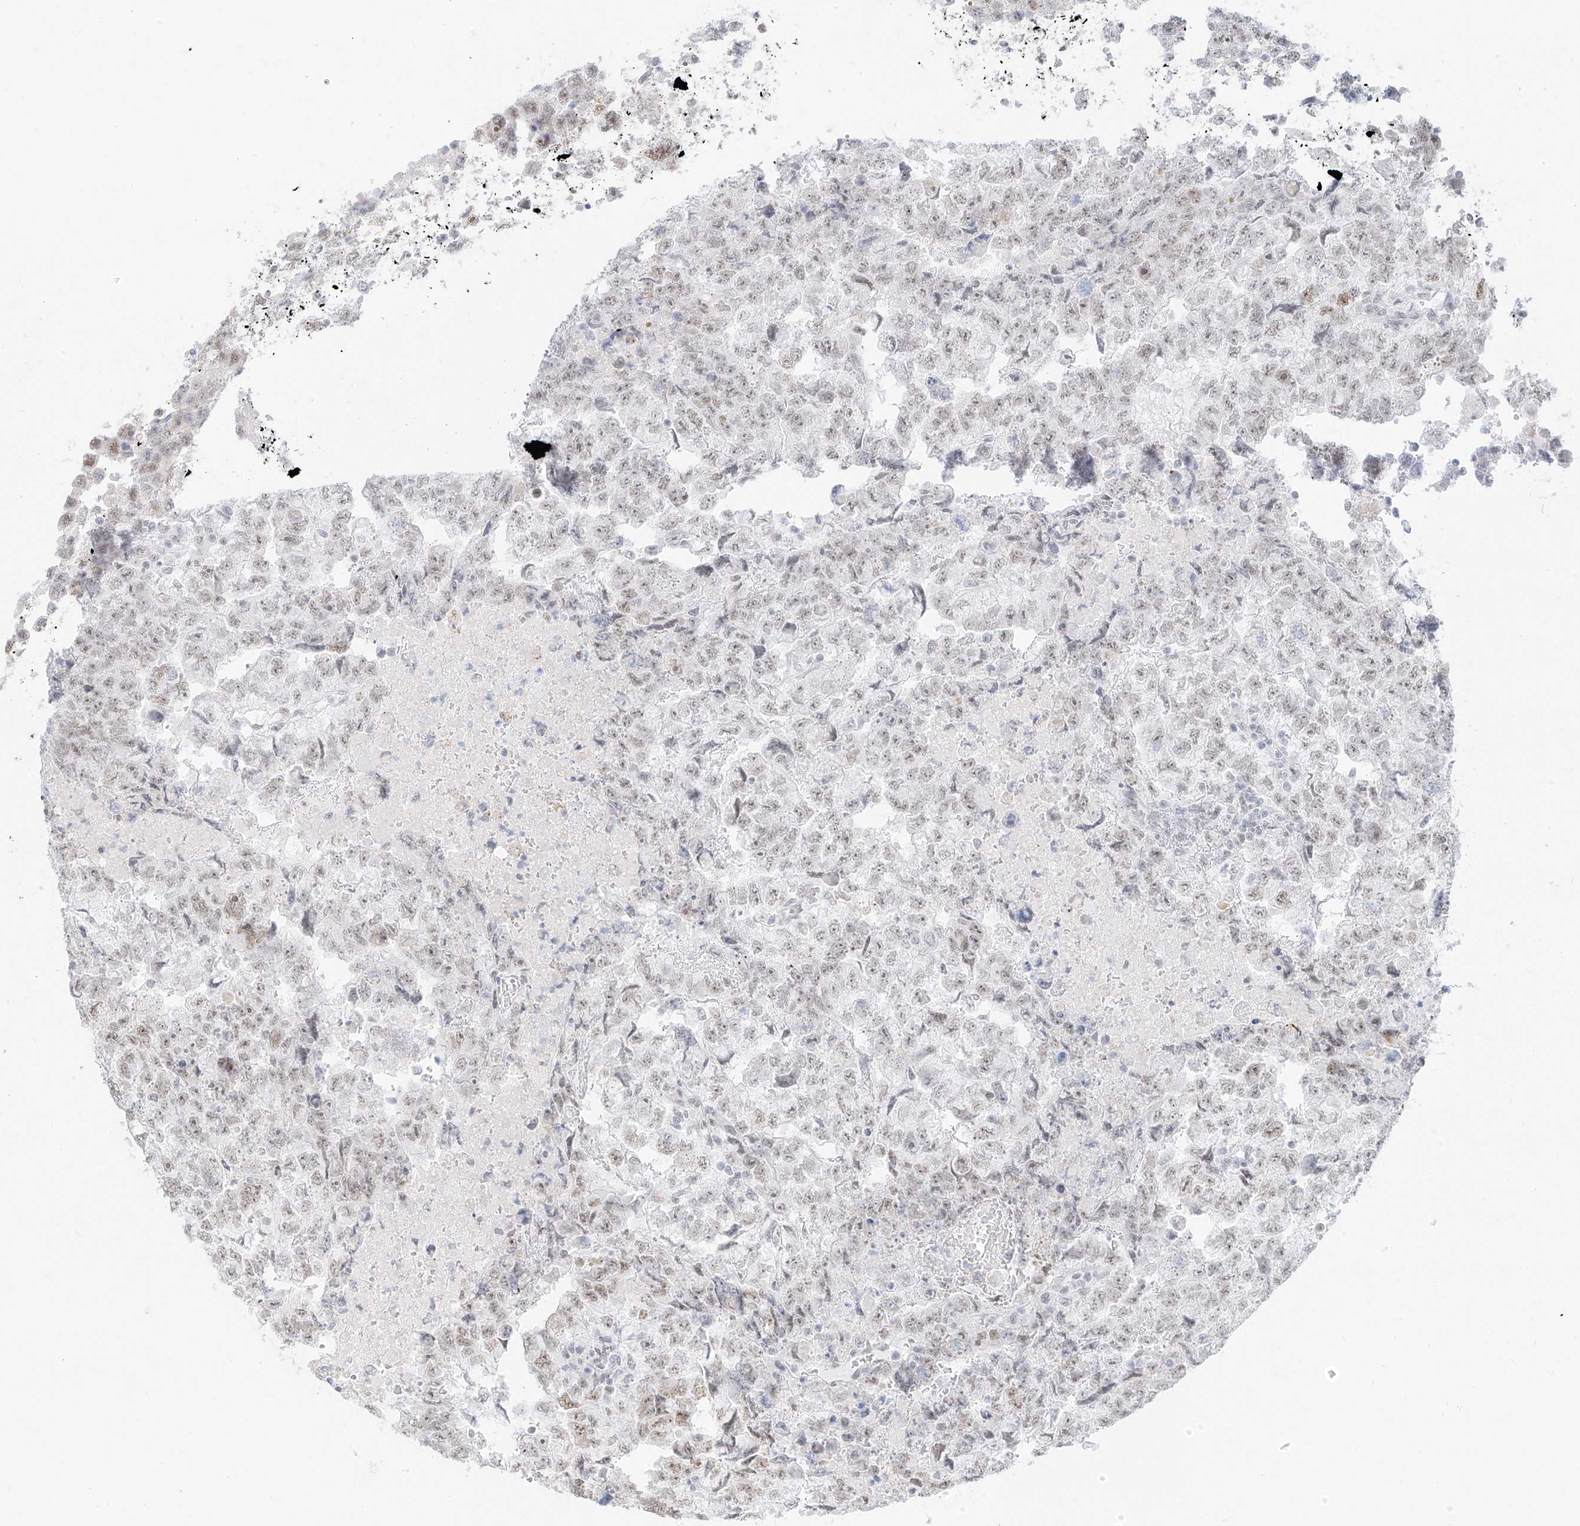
{"staining": {"intensity": "weak", "quantity": "<25%", "location": "nuclear"}, "tissue": "testis cancer", "cell_type": "Tumor cells", "image_type": "cancer", "snomed": [{"axis": "morphology", "description": "Carcinoma, Embryonal, NOS"}, {"axis": "topography", "description": "Testis"}], "caption": "Testis cancer was stained to show a protein in brown. There is no significant expression in tumor cells. The staining is performed using DAB brown chromogen with nuclei counter-stained in using hematoxylin.", "gene": "SUPT5H", "patient": {"sex": "male", "age": 36}}